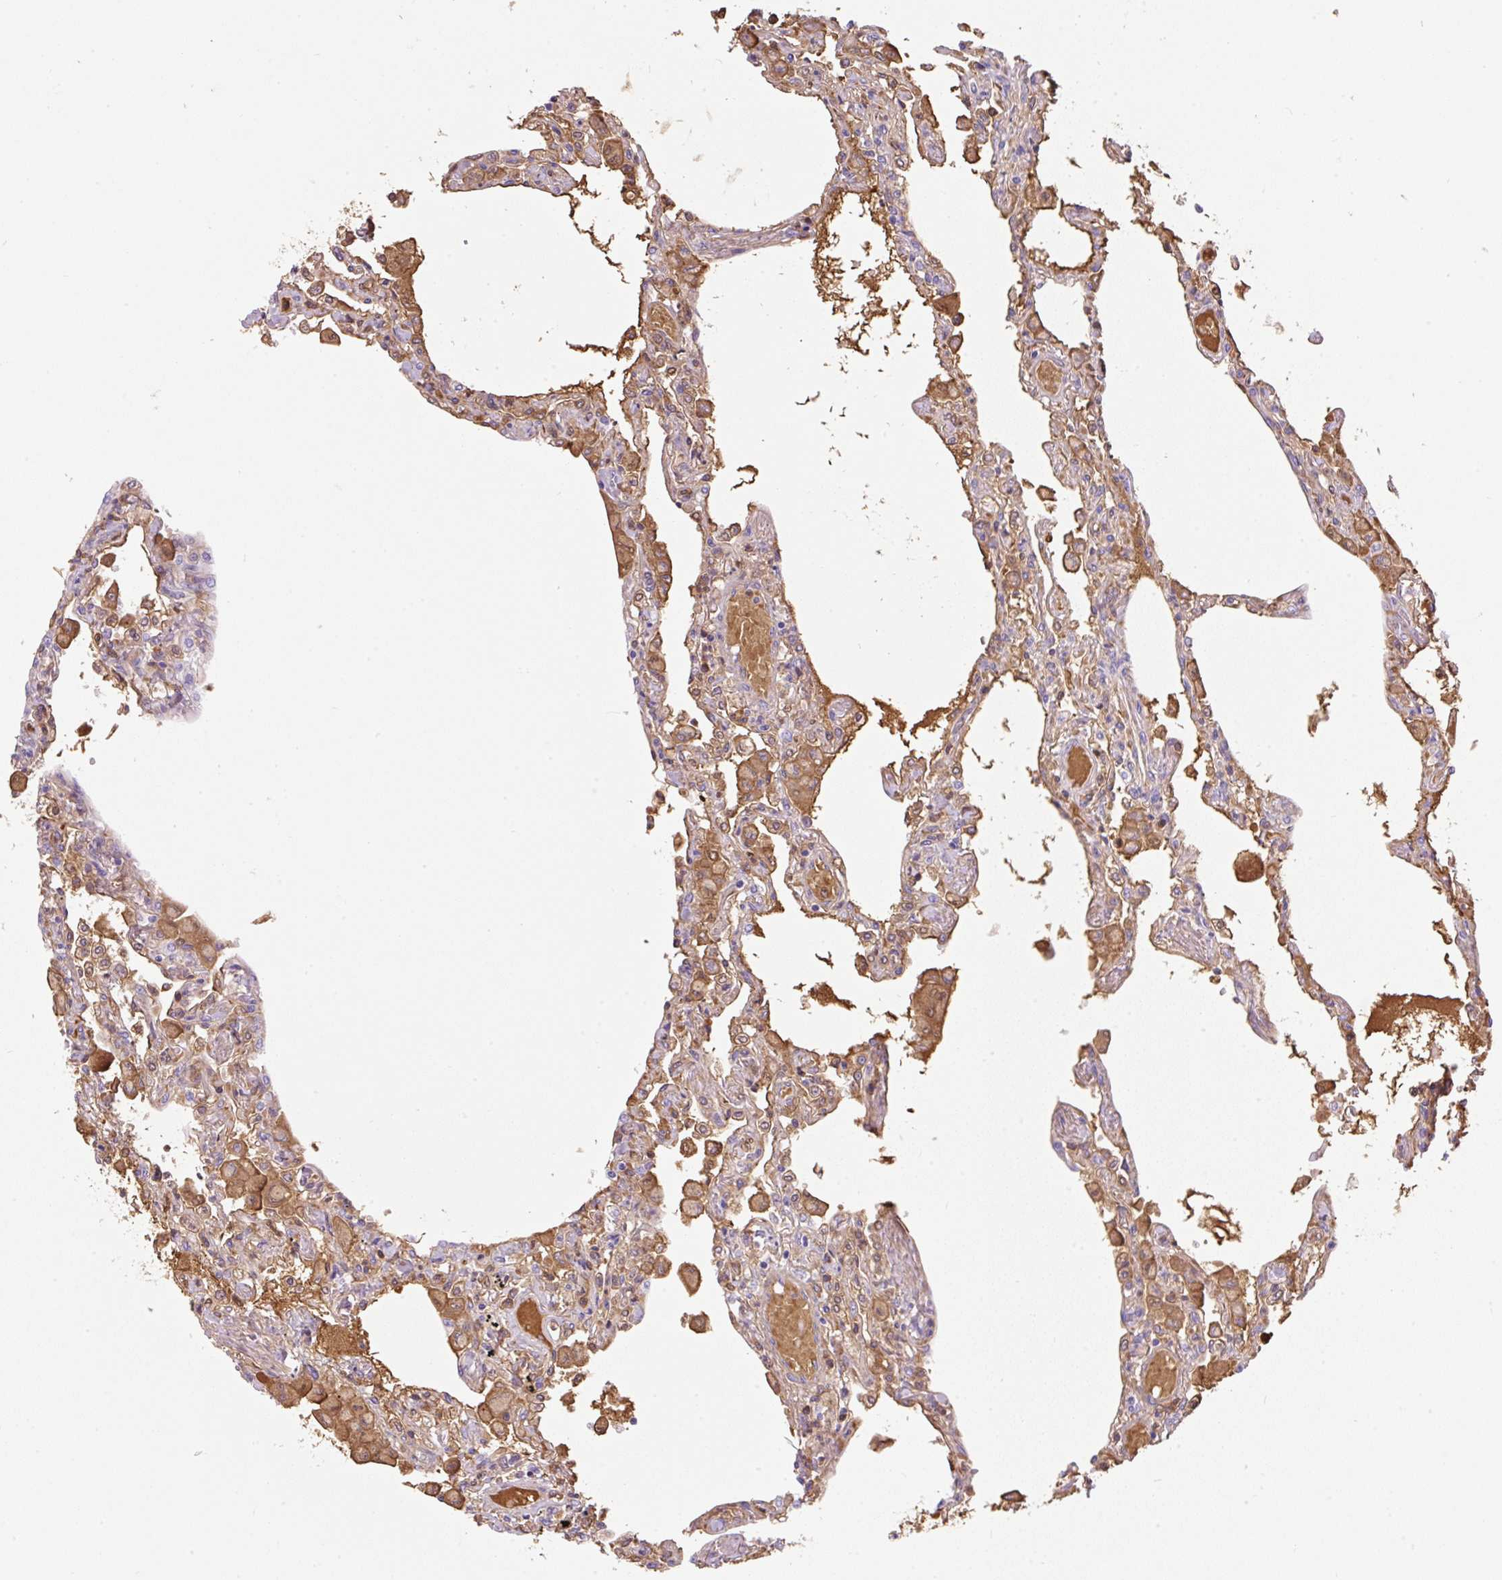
{"staining": {"intensity": "moderate", "quantity": "25%-75%", "location": "cytoplasmic/membranous"}, "tissue": "lung", "cell_type": "Alveolar cells", "image_type": "normal", "snomed": [{"axis": "morphology", "description": "Normal tissue, NOS"}, {"axis": "topography", "description": "Bronchus"}, {"axis": "topography", "description": "Lung"}], "caption": "Immunohistochemical staining of normal lung exhibits moderate cytoplasmic/membranous protein staining in about 25%-75% of alveolar cells. (Brightfield microscopy of DAB IHC at high magnification).", "gene": "TDRD15", "patient": {"sex": "female", "age": 49}}